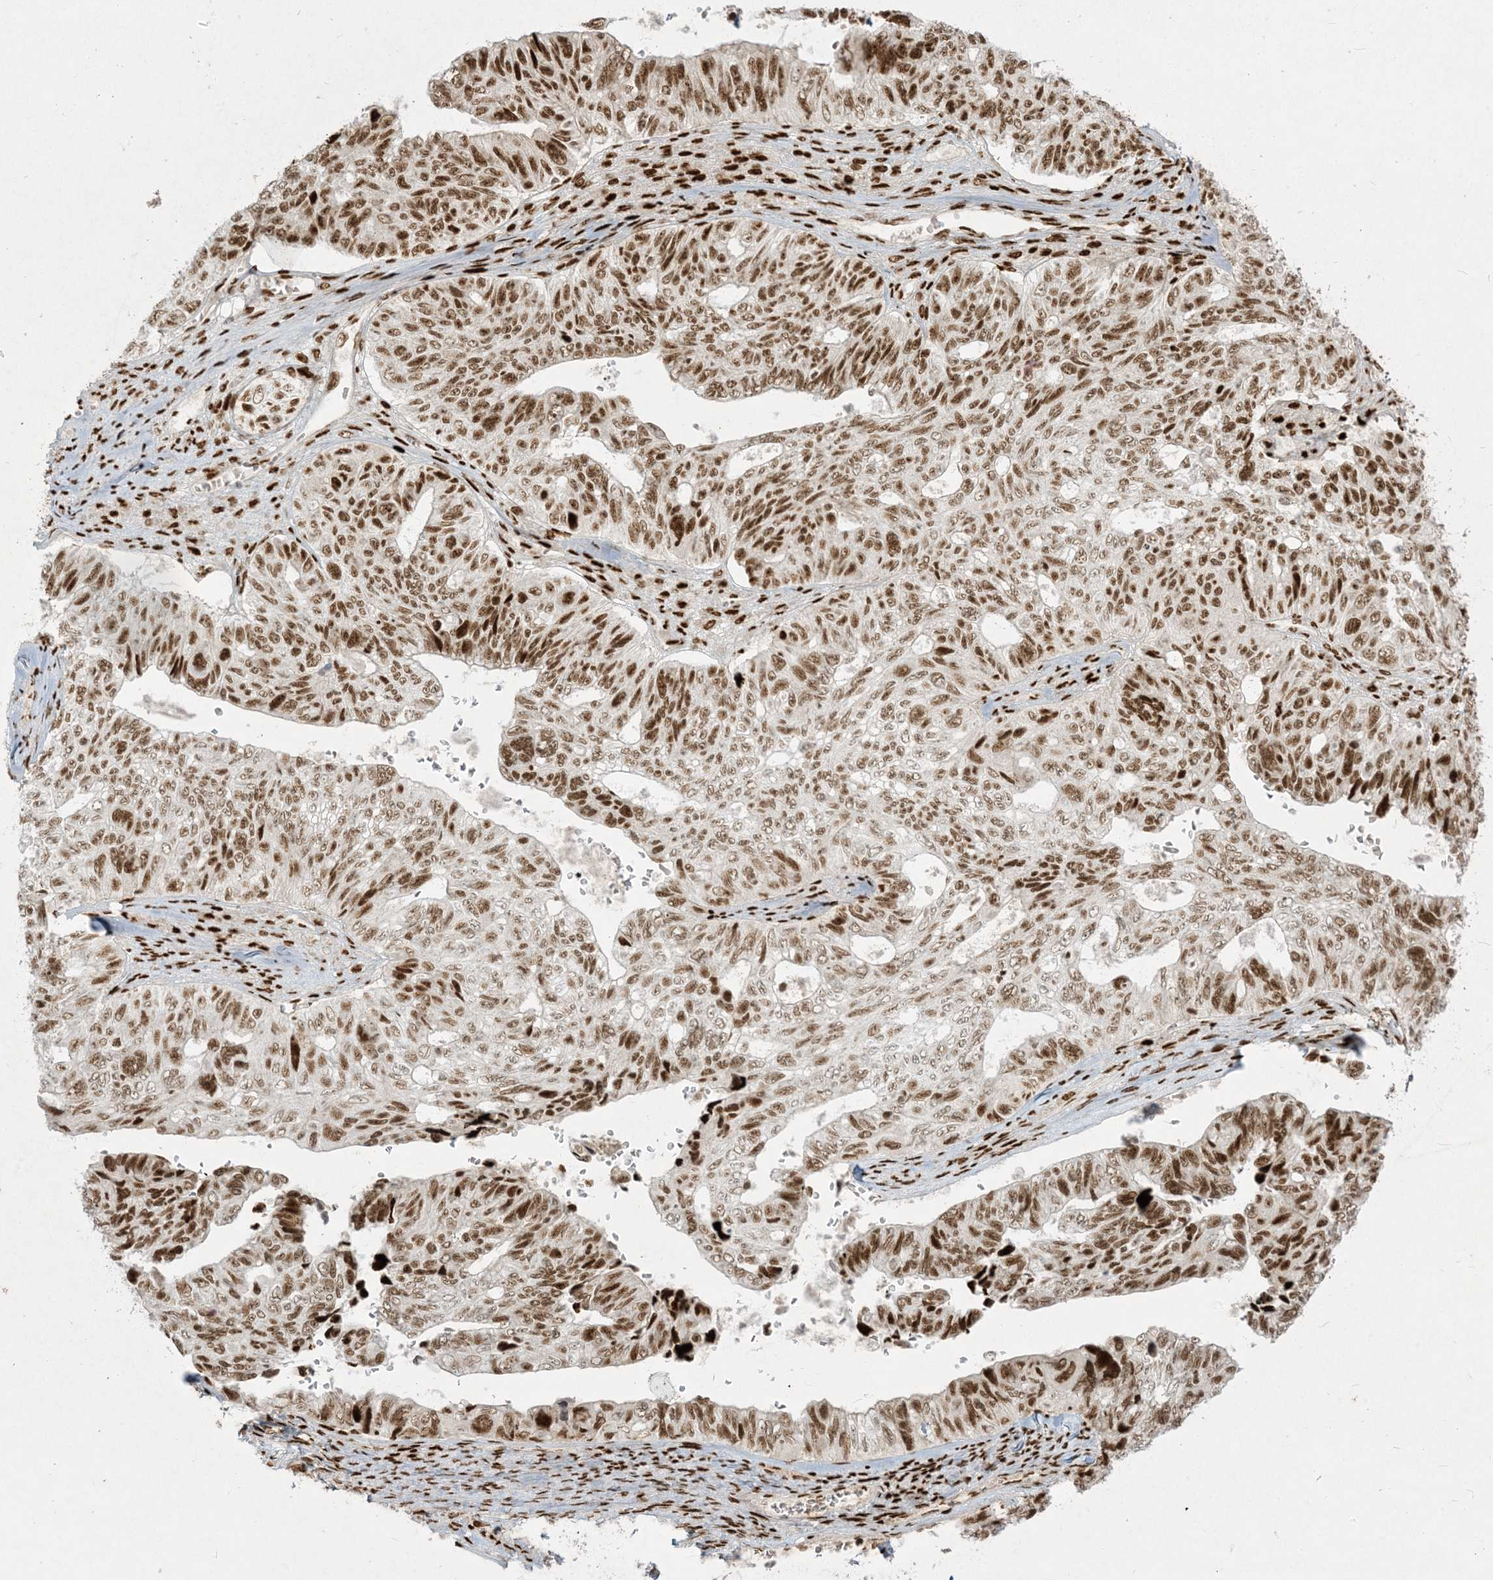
{"staining": {"intensity": "strong", "quantity": ">75%", "location": "nuclear"}, "tissue": "ovarian cancer", "cell_type": "Tumor cells", "image_type": "cancer", "snomed": [{"axis": "morphology", "description": "Cystadenocarcinoma, serous, NOS"}, {"axis": "topography", "description": "Ovary"}], "caption": "Strong nuclear protein staining is seen in about >75% of tumor cells in ovarian cancer.", "gene": "RBM10", "patient": {"sex": "female", "age": 79}}